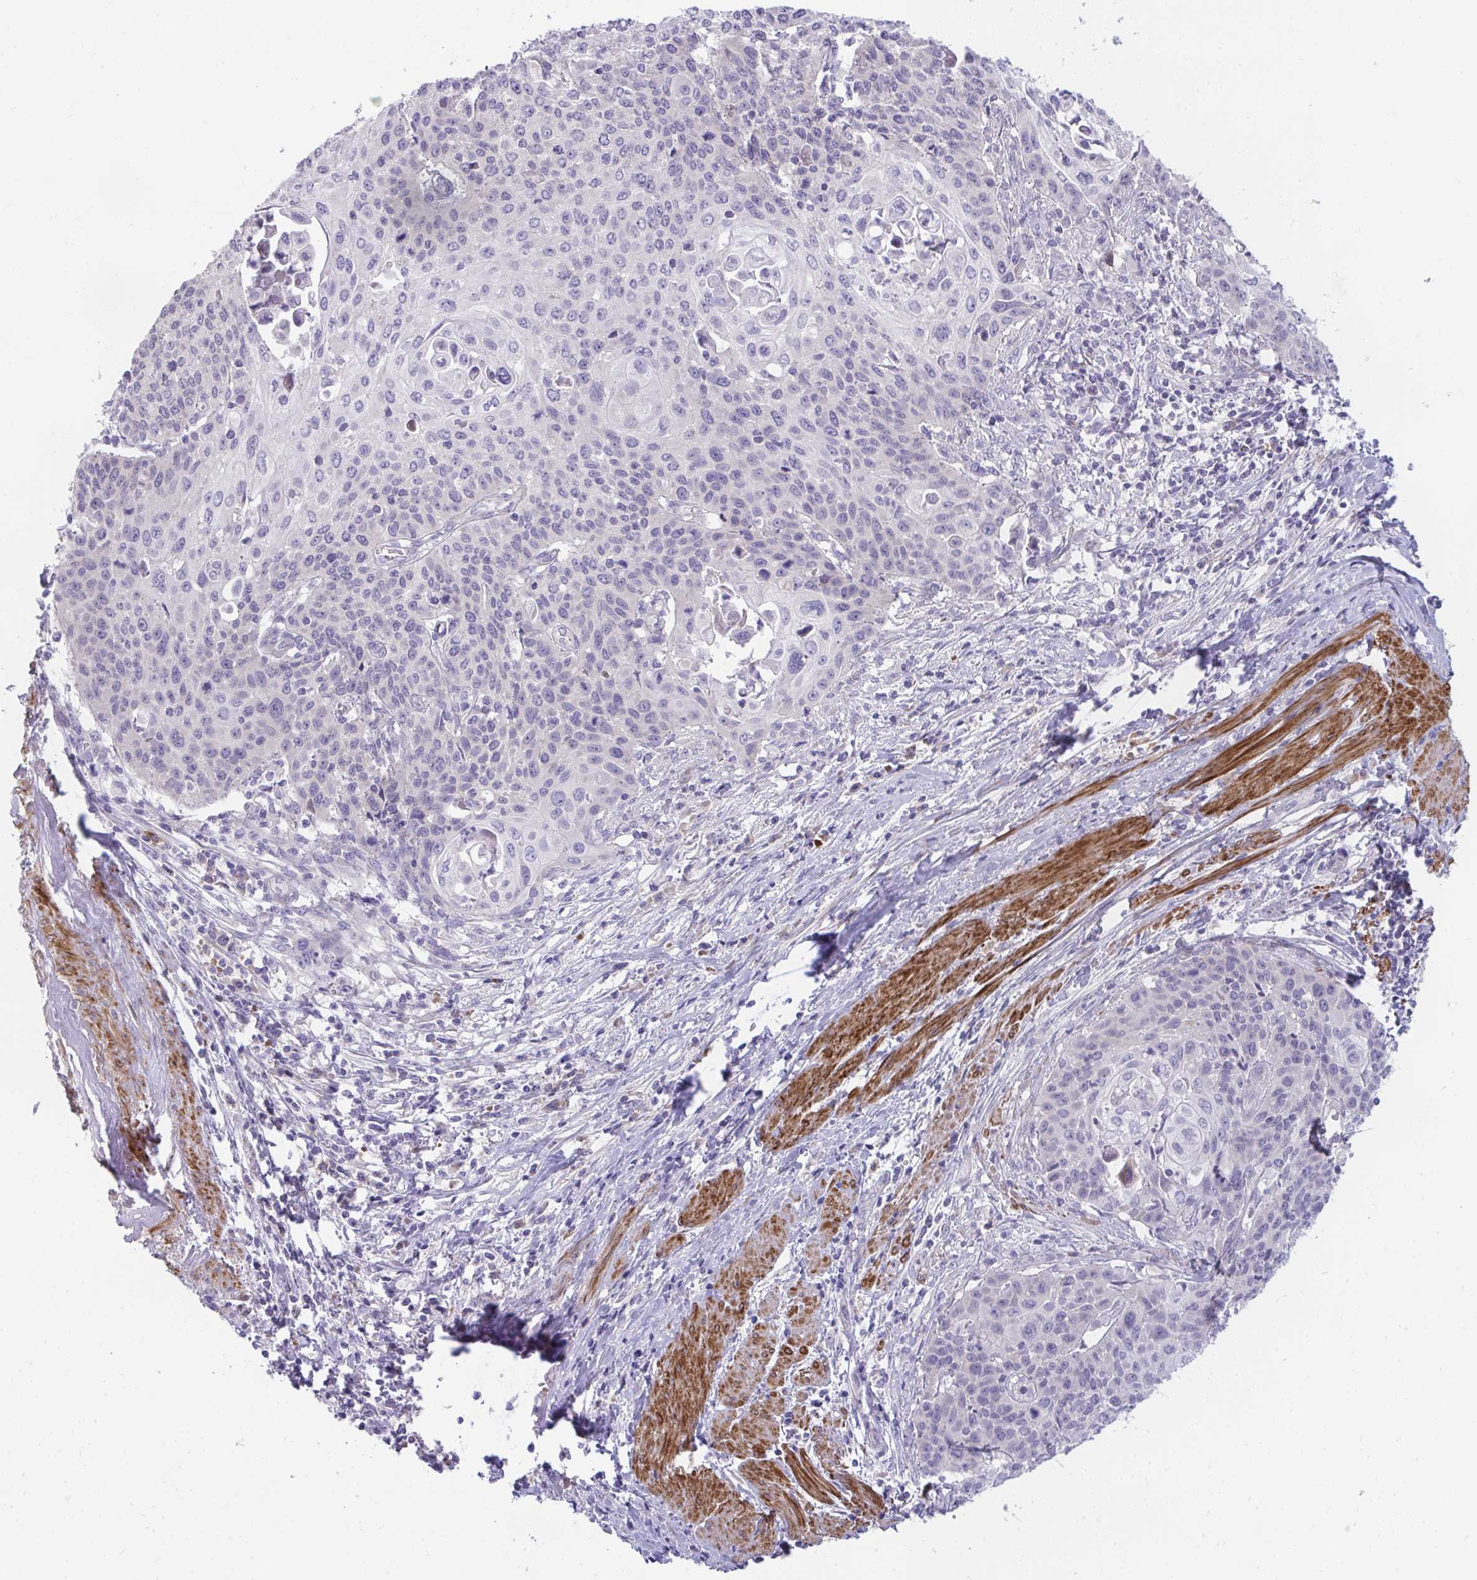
{"staining": {"intensity": "negative", "quantity": "none", "location": "none"}, "tissue": "cervical cancer", "cell_type": "Tumor cells", "image_type": "cancer", "snomed": [{"axis": "morphology", "description": "Squamous cell carcinoma, NOS"}, {"axis": "topography", "description": "Cervix"}], "caption": "Image shows no protein expression in tumor cells of squamous cell carcinoma (cervical) tissue.", "gene": "PIGZ", "patient": {"sex": "female", "age": 65}}